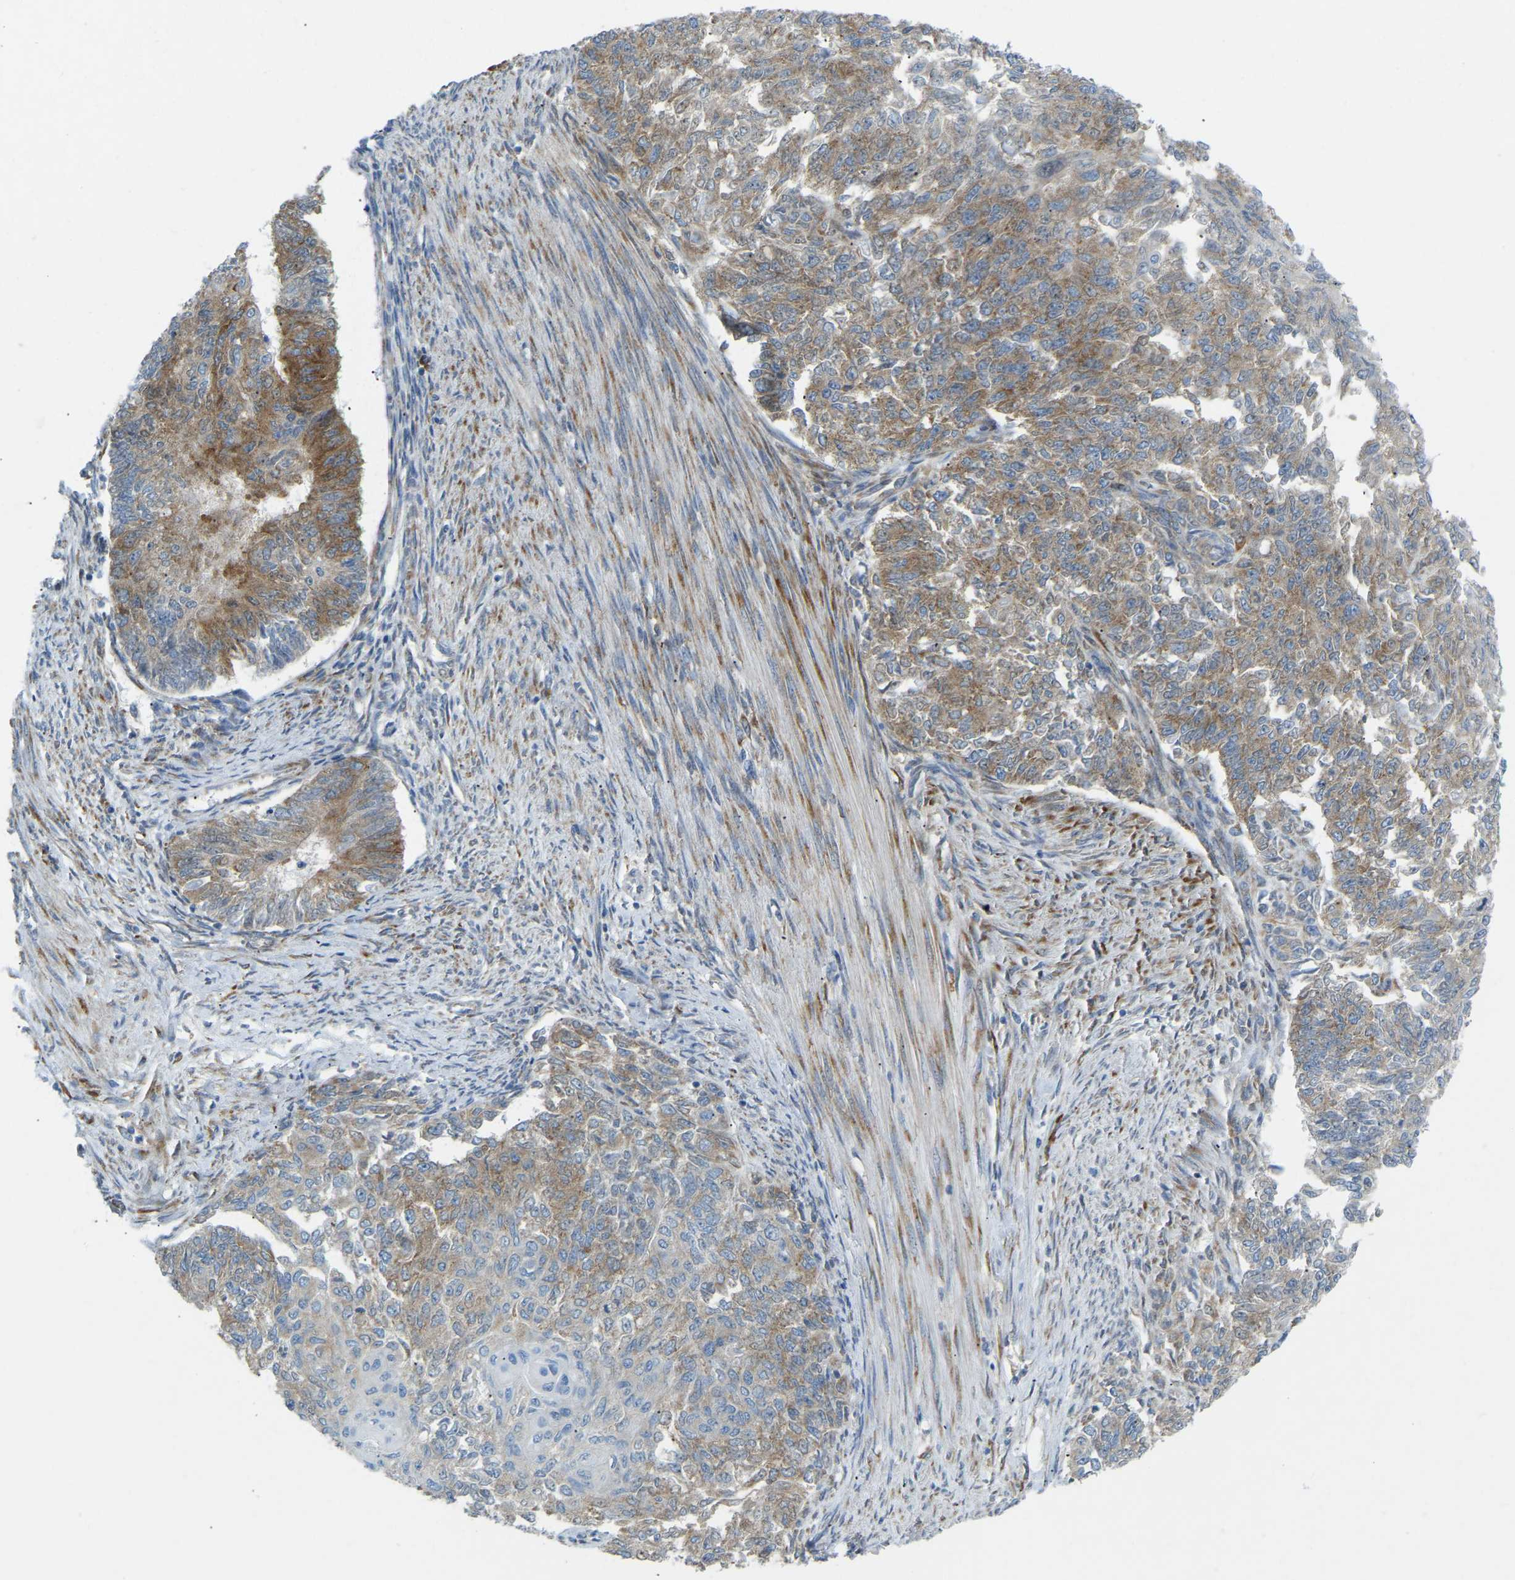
{"staining": {"intensity": "moderate", "quantity": ">75%", "location": "cytoplasmic/membranous"}, "tissue": "endometrial cancer", "cell_type": "Tumor cells", "image_type": "cancer", "snomed": [{"axis": "morphology", "description": "Adenocarcinoma, NOS"}, {"axis": "topography", "description": "Endometrium"}], "caption": "An immunohistochemistry micrograph of neoplastic tissue is shown. Protein staining in brown shows moderate cytoplasmic/membranous positivity in endometrial cancer (adenocarcinoma) within tumor cells. The staining is performed using DAB (3,3'-diaminobenzidine) brown chromogen to label protein expression. The nuclei are counter-stained blue using hematoxylin.", "gene": "SND1", "patient": {"sex": "female", "age": 32}}